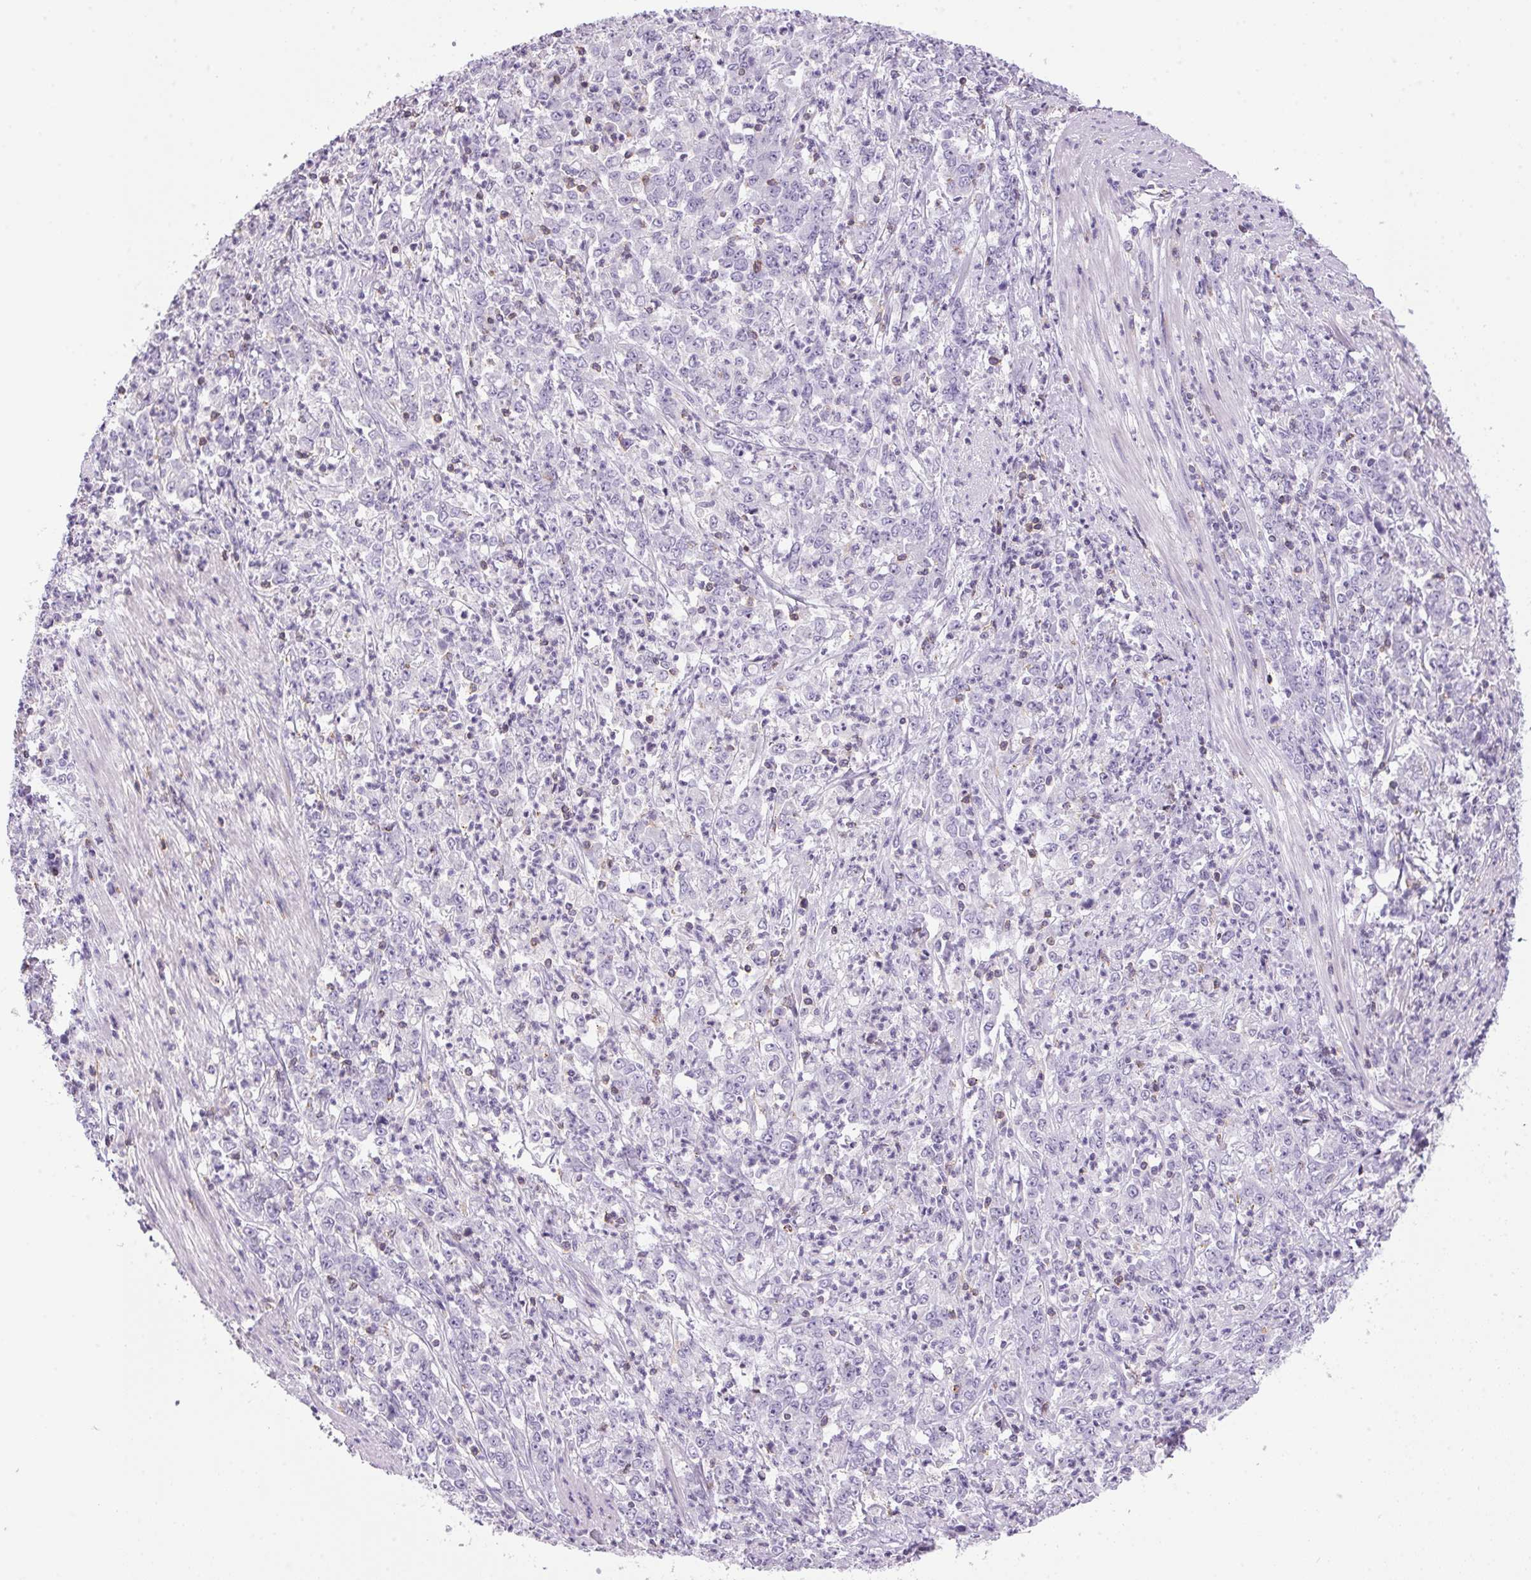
{"staining": {"intensity": "negative", "quantity": "none", "location": "none"}, "tissue": "stomach cancer", "cell_type": "Tumor cells", "image_type": "cancer", "snomed": [{"axis": "morphology", "description": "Adenocarcinoma, NOS"}, {"axis": "topography", "description": "Stomach, lower"}], "caption": "The image reveals no staining of tumor cells in stomach cancer.", "gene": "S100A2", "patient": {"sex": "female", "age": 71}}